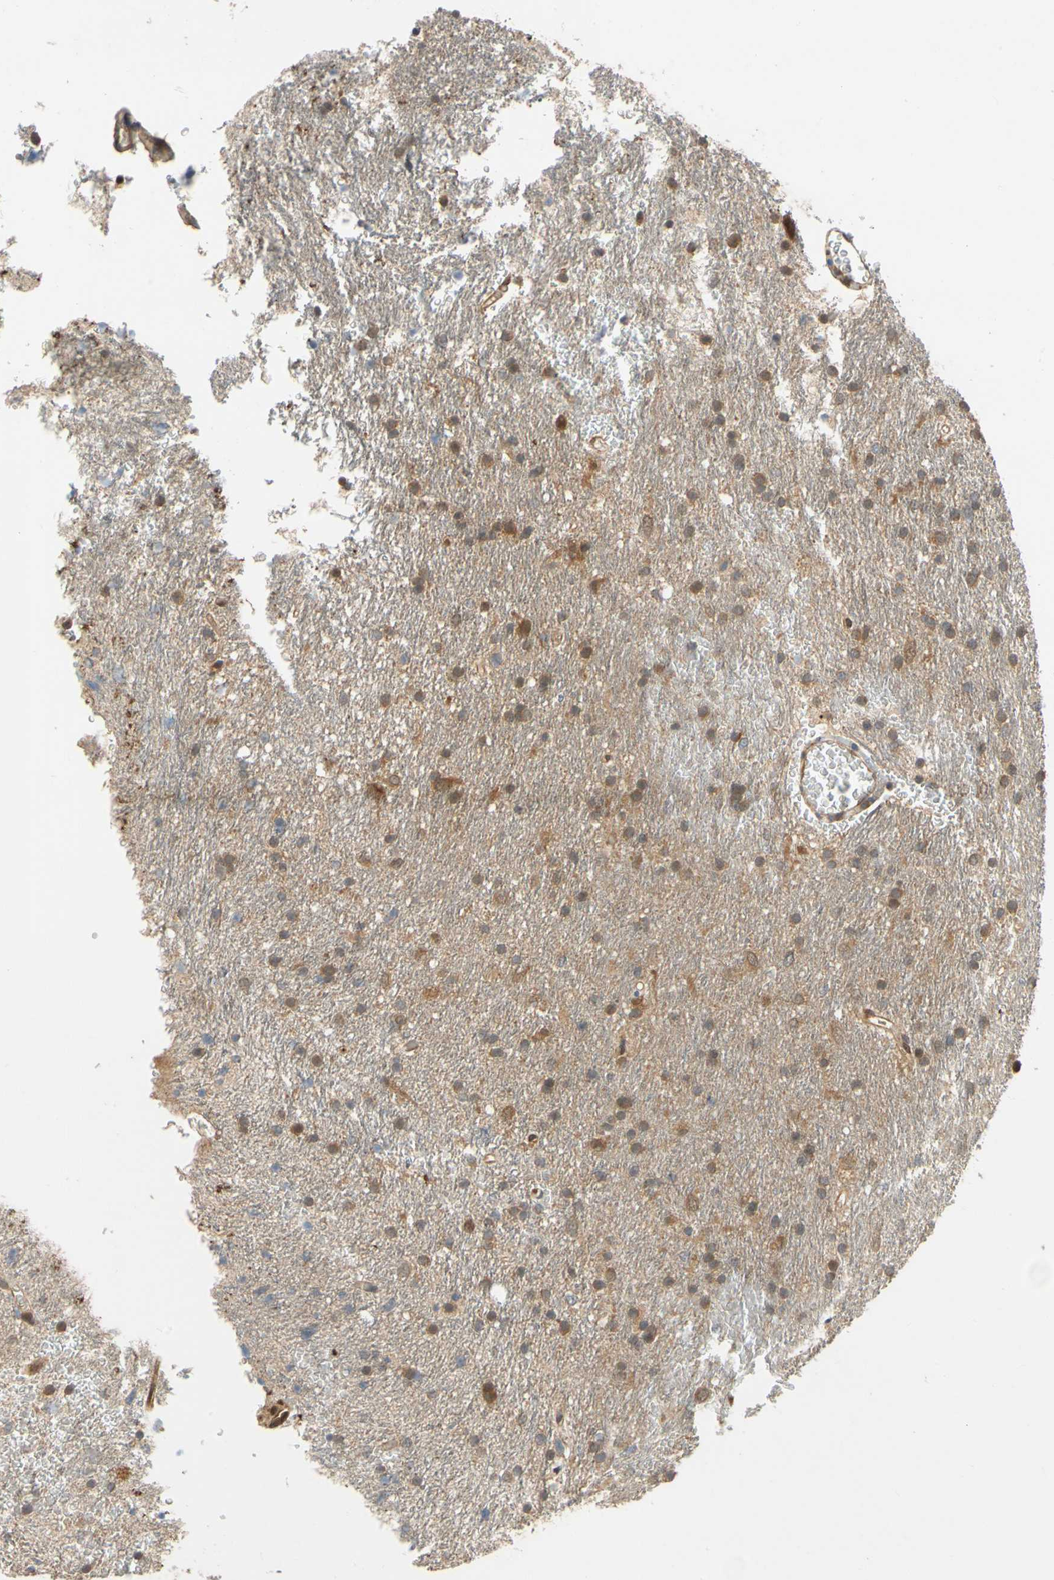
{"staining": {"intensity": "moderate", "quantity": ">75%", "location": "cytoplasmic/membranous,nuclear"}, "tissue": "glioma", "cell_type": "Tumor cells", "image_type": "cancer", "snomed": [{"axis": "morphology", "description": "Glioma, malignant, Low grade"}, {"axis": "topography", "description": "Brain"}], "caption": "About >75% of tumor cells in human glioma demonstrate moderate cytoplasmic/membranous and nuclear protein positivity as visualized by brown immunohistochemical staining.", "gene": "TDRP", "patient": {"sex": "male", "age": 77}}